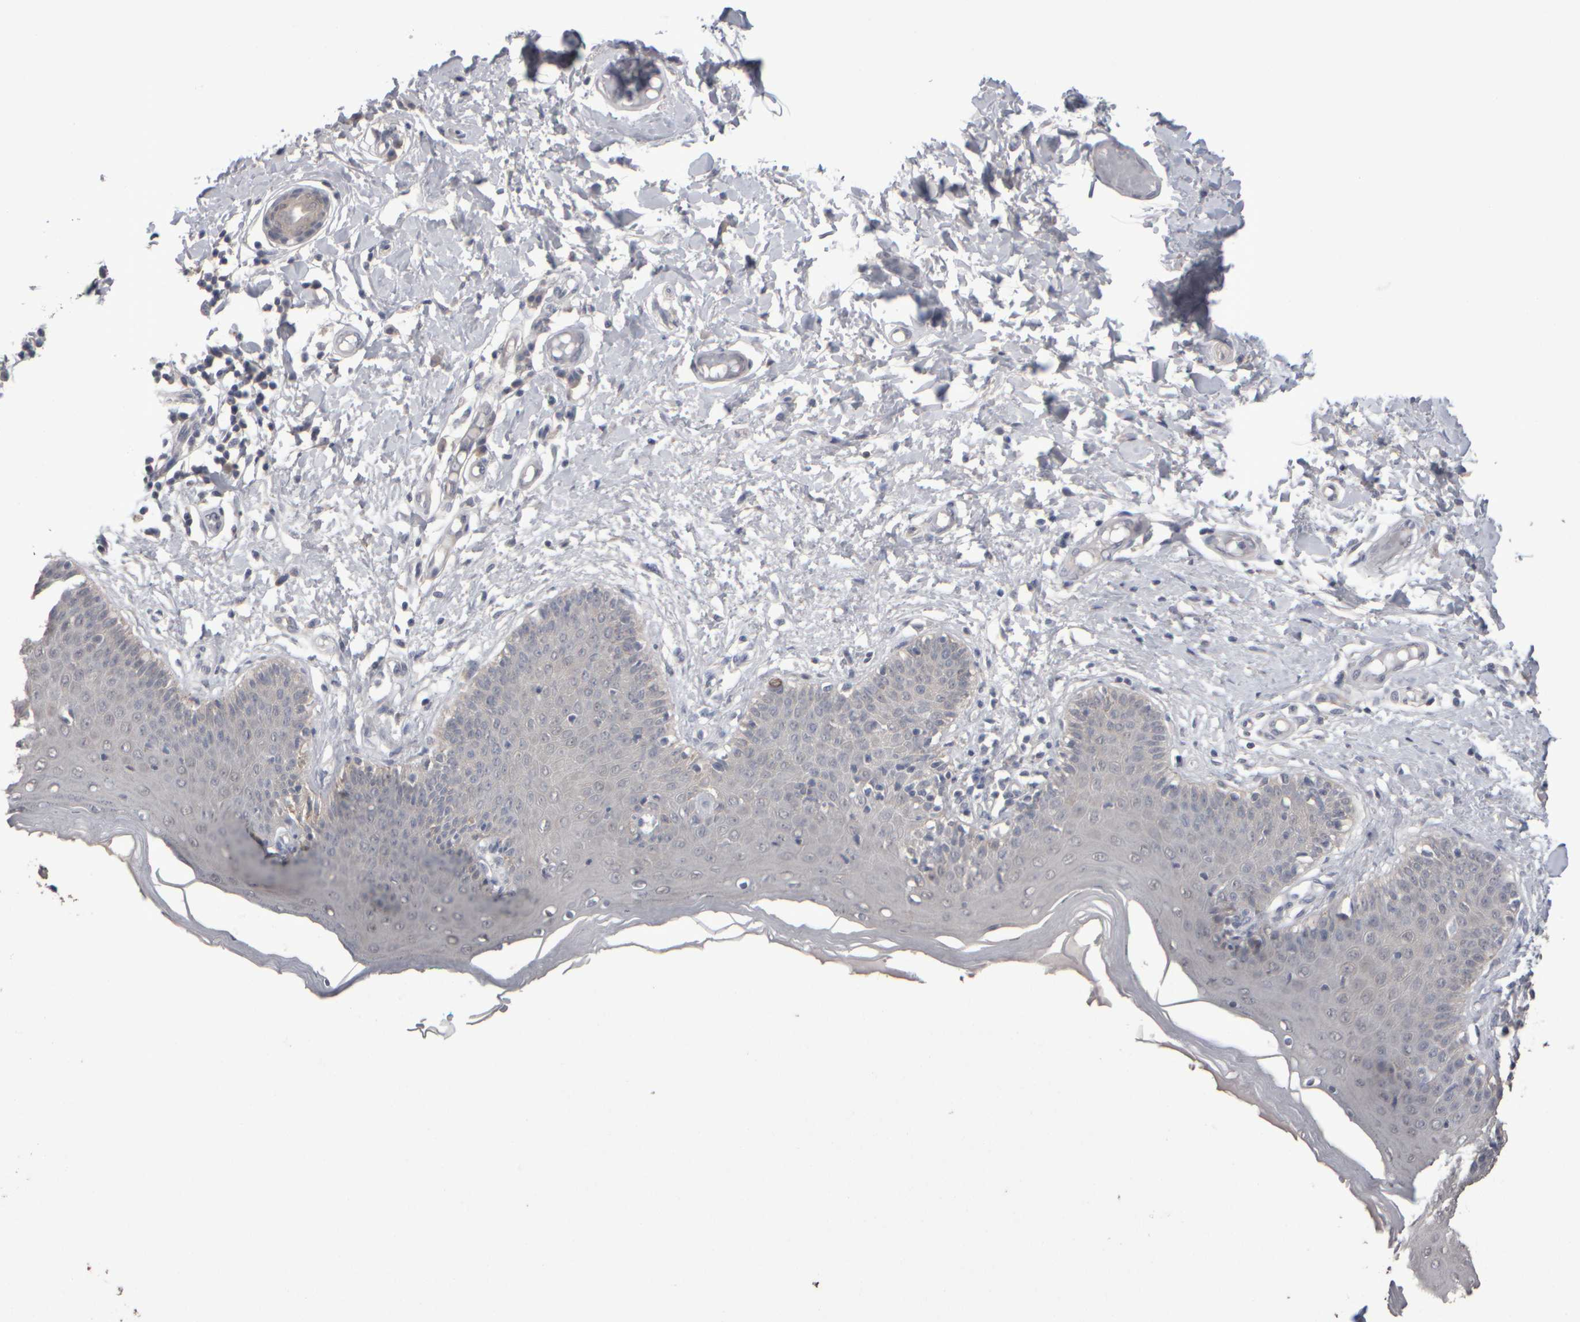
{"staining": {"intensity": "moderate", "quantity": "<25%", "location": "cytoplasmic/membranous"}, "tissue": "skin", "cell_type": "Epidermal cells", "image_type": "normal", "snomed": [{"axis": "morphology", "description": "Normal tissue, NOS"}, {"axis": "topography", "description": "Vulva"}], "caption": "Protein staining shows moderate cytoplasmic/membranous positivity in approximately <25% of epidermal cells in unremarkable skin. (IHC, brightfield microscopy, high magnification).", "gene": "EPHX2", "patient": {"sex": "female", "age": 66}}